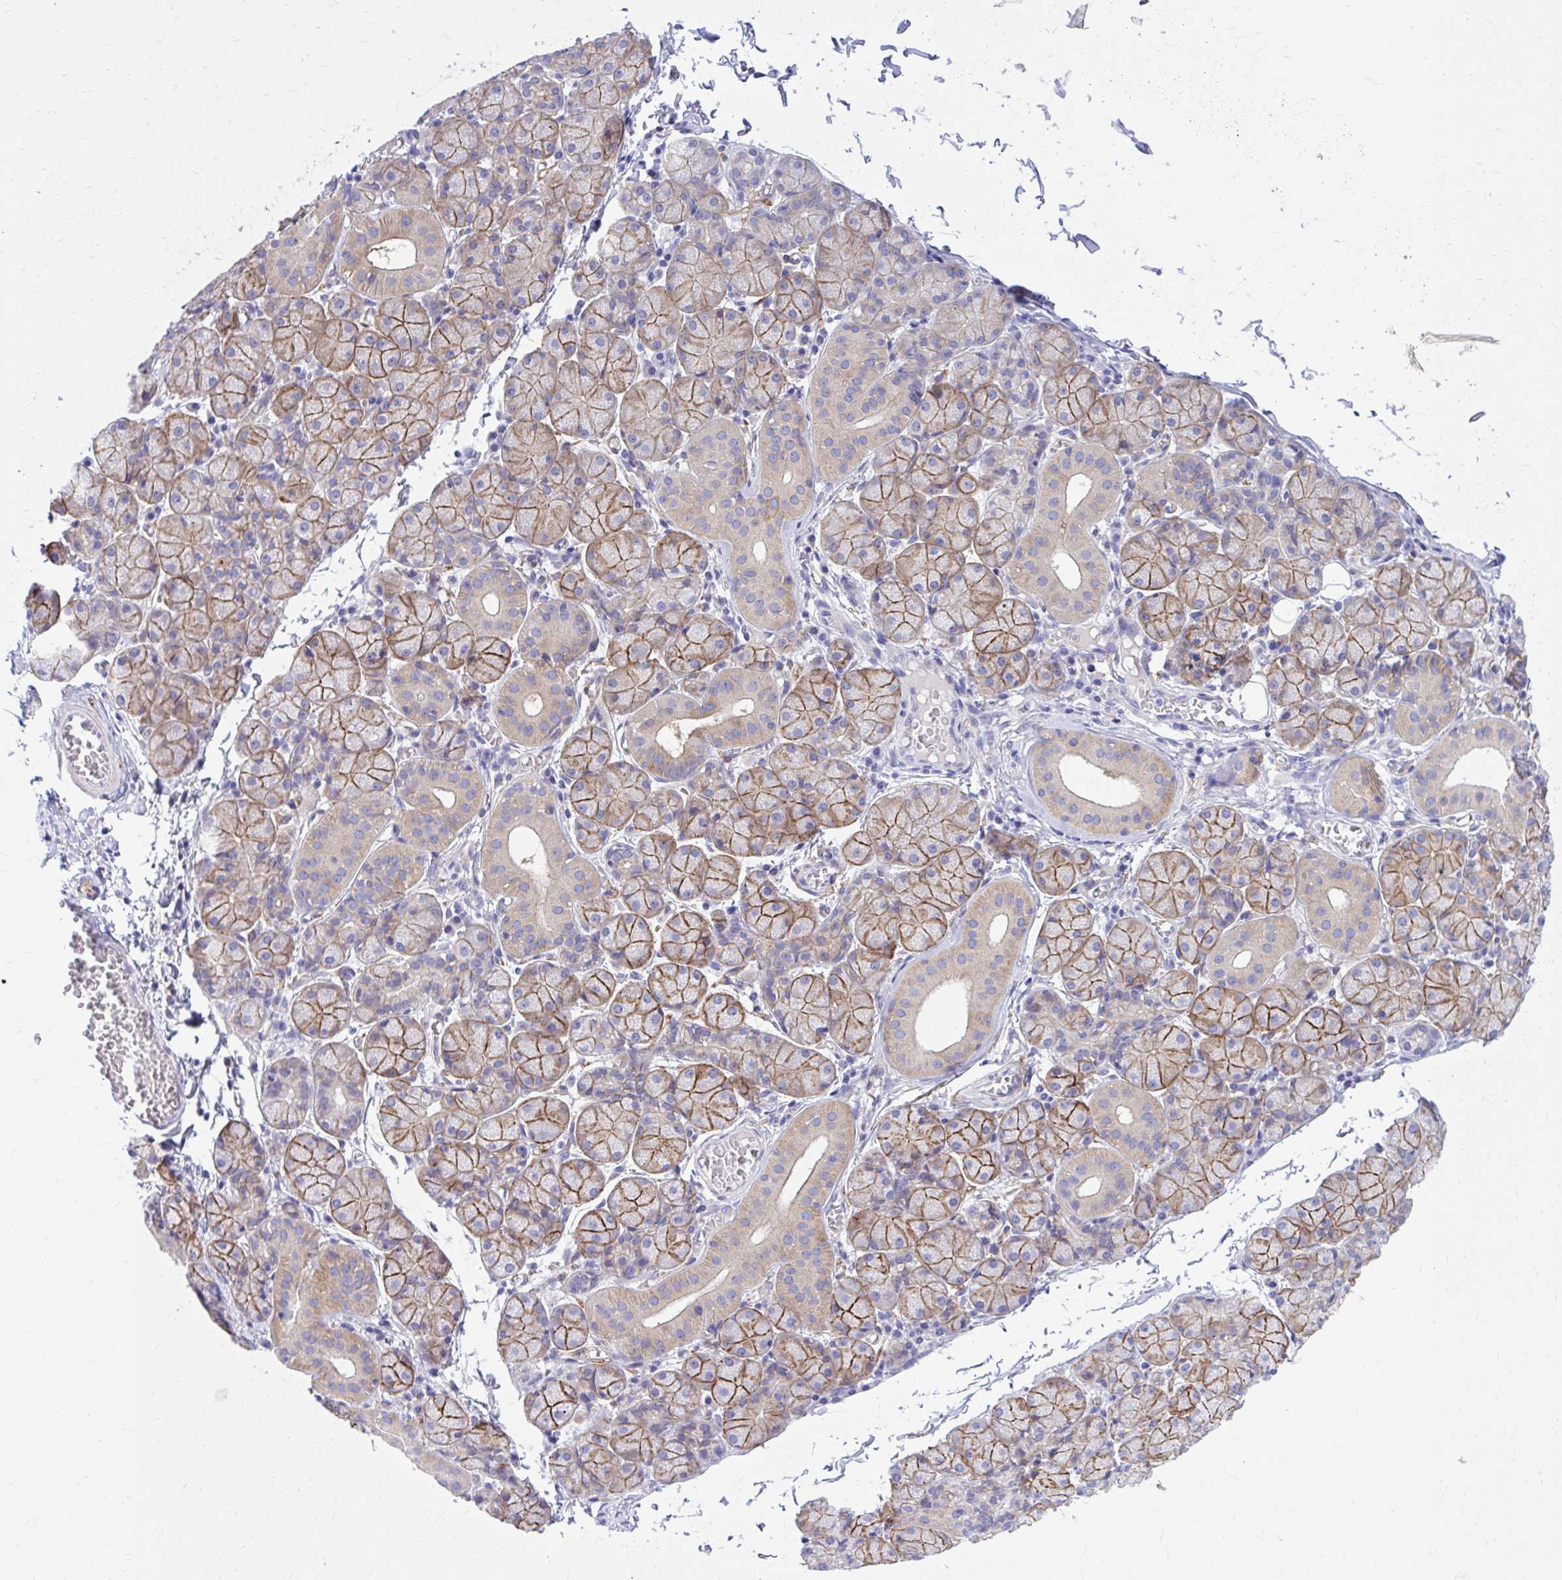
{"staining": {"intensity": "moderate", "quantity": ">75%", "location": "cytoplasmic/membranous"}, "tissue": "salivary gland", "cell_type": "Glandular cells", "image_type": "normal", "snomed": [{"axis": "morphology", "description": "Normal tissue, NOS"}, {"axis": "topography", "description": "Salivary gland"}], "caption": "A brown stain shows moderate cytoplasmic/membranous staining of a protein in glandular cells of benign human salivary gland. Using DAB (3,3'-diaminobenzidine) (brown) and hematoxylin (blue) stains, captured at high magnification using brightfield microscopy.", "gene": "EPB41L1", "patient": {"sex": "female", "age": 24}}